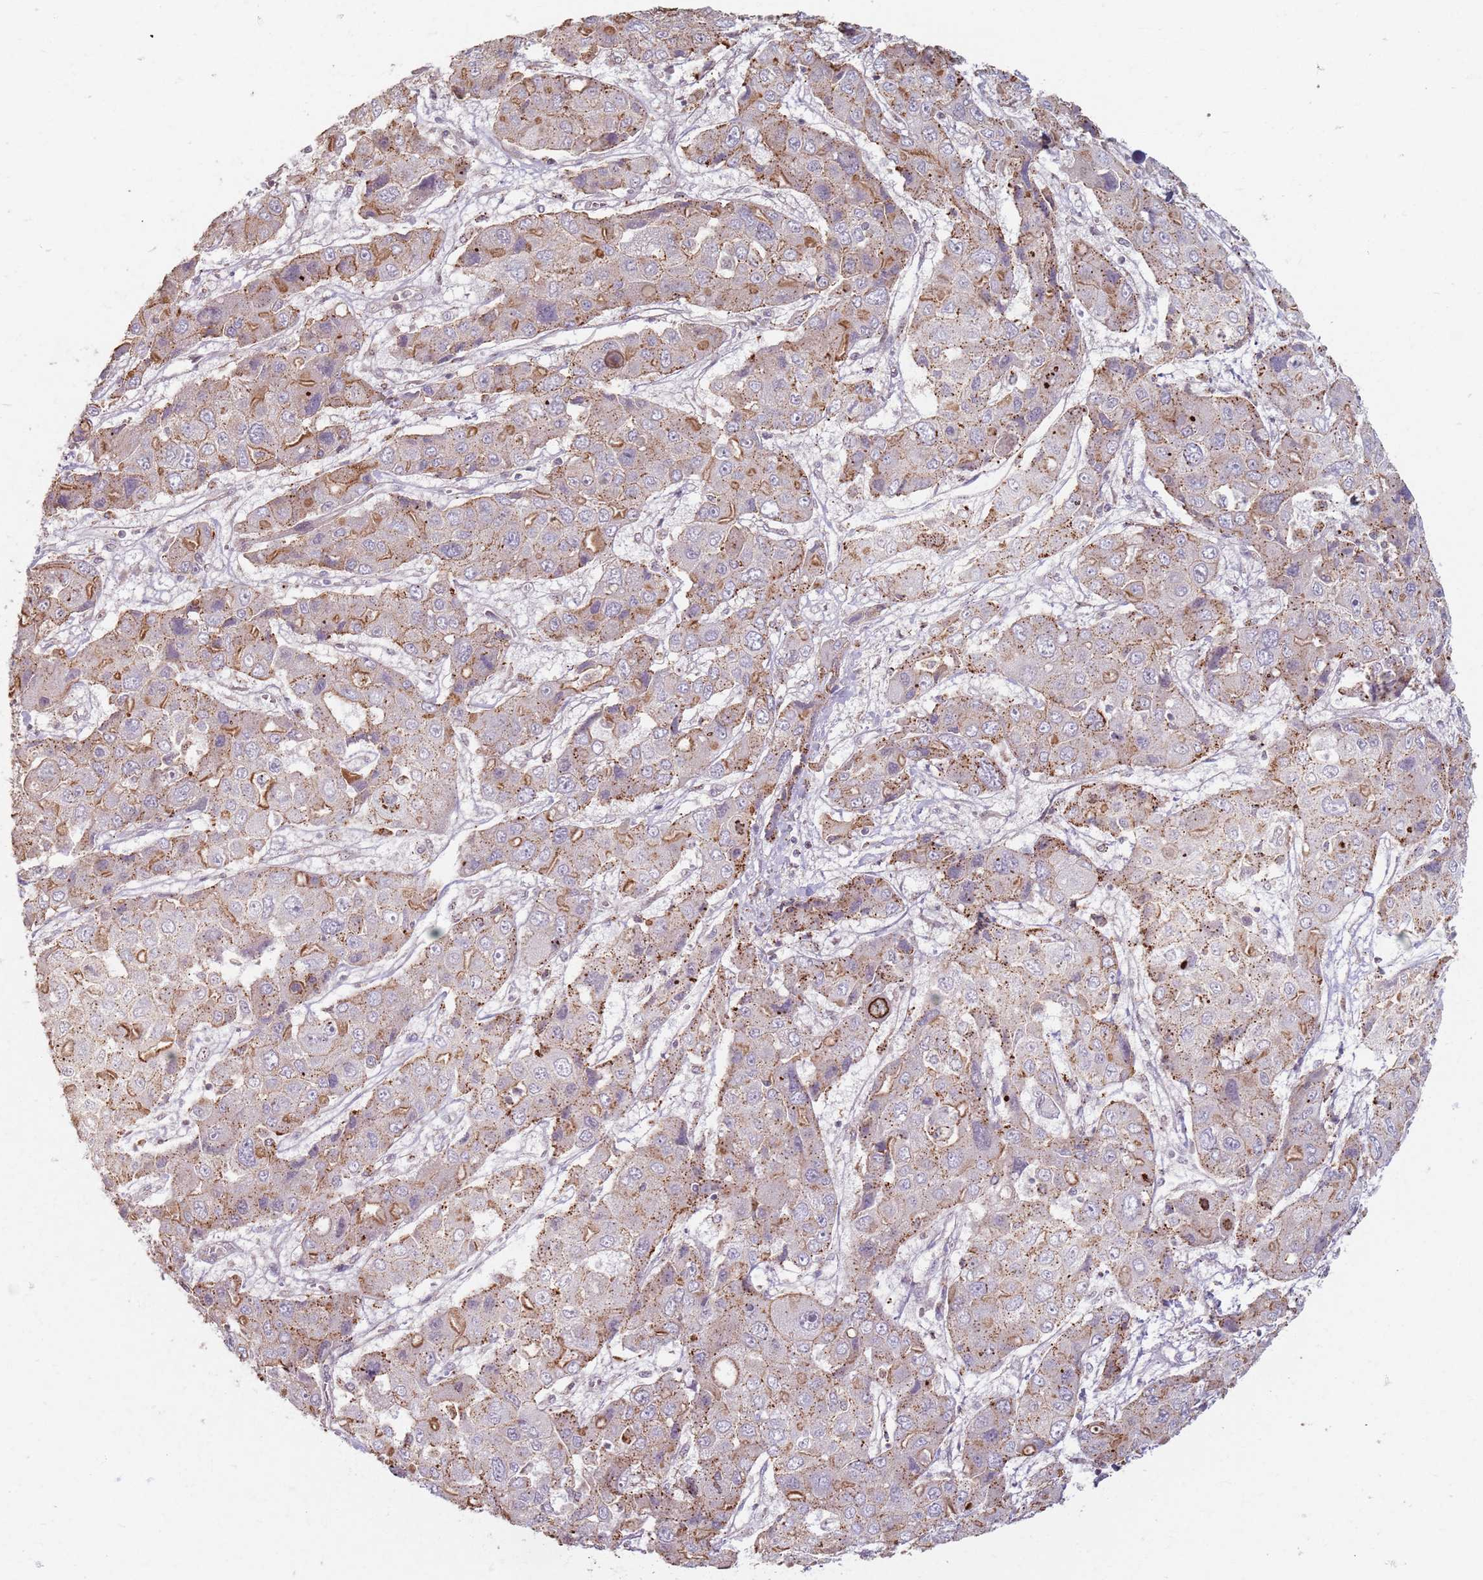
{"staining": {"intensity": "moderate", "quantity": "<25%", "location": "cytoplasmic/membranous"}, "tissue": "liver cancer", "cell_type": "Tumor cells", "image_type": "cancer", "snomed": [{"axis": "morphology", "description": "Cholangiocarcinoma"}, {"axis": "topography", "description": "Liver"}], "caption": "Protein expression by immunohistochemistry exhibits moderate cytoplasmic/membranous positivity in about <25% of tumor cells in liver cholangiocarcinoma. (Stains: DAB (3,3'-diaminobenzidine) in brown, nuclei in blue, Microscopy: brightfield microscopy at high magnification).", "gene": "KCNA5", "patient": {"sex": "male", "age": 67}}